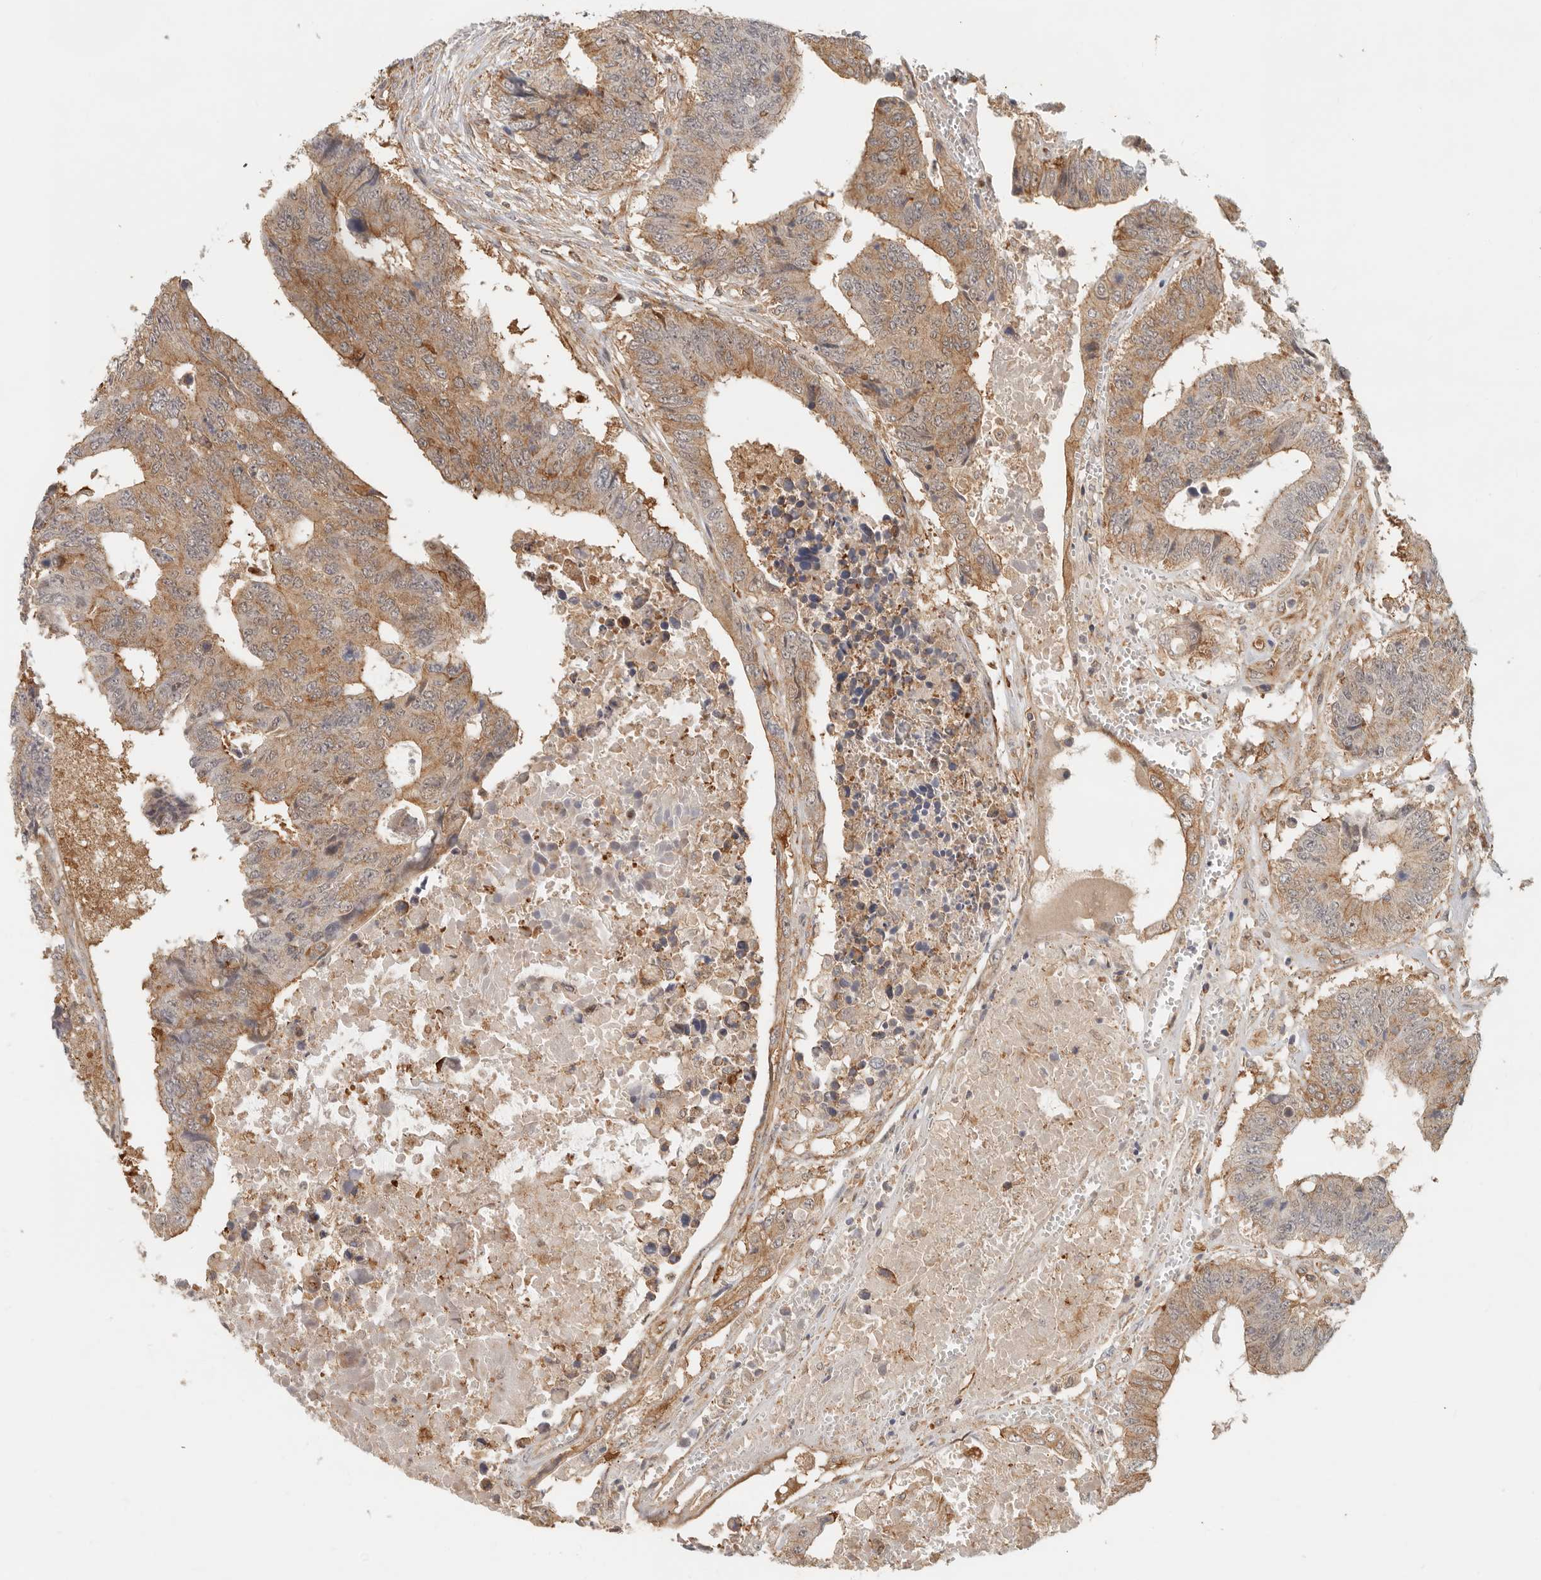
{"staining": {"intensity": "moderate", "quantity": ">75%", "location": "cytoplasmic/membranous"}, "tissue": "colorectal cancer", "cell_type": "Tumor cells", "image_type": "cancer", "snomed": [{"axis": "morphology", "description": "Adenocarcinoma, NOS"}, {"axis": "topography", "description": "Rectum"}], "caption": "A high-resolution histopathology image shows immunohistochemistry (IHC) staining of colorectal cancer (adenocarcinoma), which displays moderate cytoplasmic/membranous positivity in about >75% of tumor cells.", "gene": "HEXD", "patient": {"sex": "male", "age": 84}}